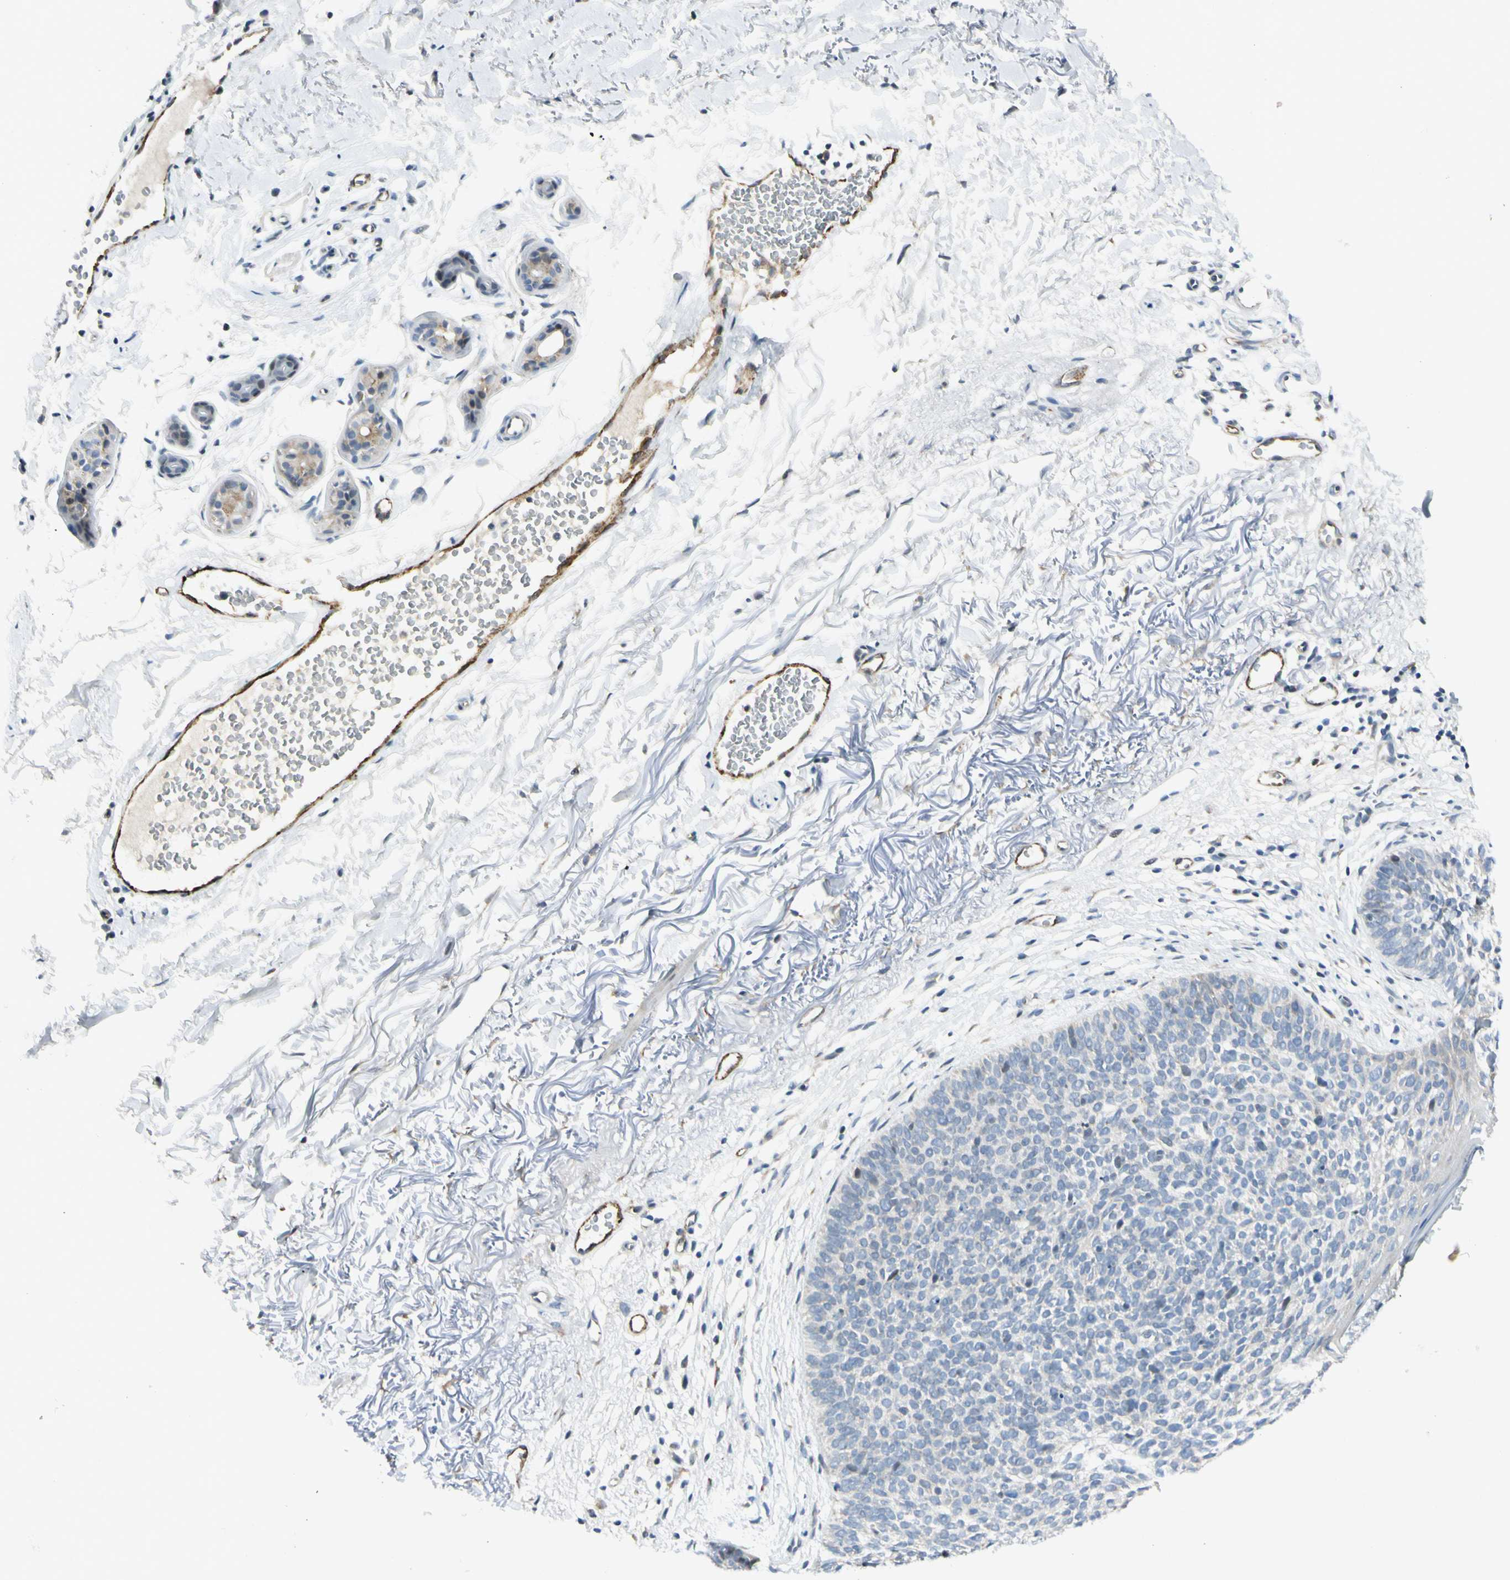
{"staining": {"intensity": "negative", "quantity": "none", "location": "none"}, "tissue": "skin cancer", "cell_type": "Tumor cells", "image_type": "cancer", "snomed": [{"axis": "morphology", "description": "Basal cell carcinoma"}, {"axis": "topography", "description": "Skin"}], "caption": "Immunohistochemistry of skin basal cell carcinoma reveals no positivity in tumor cells. Nuclei are stained in blue.", "gene": "NPDC1", "patient": {"sex": "female", "age": 70}}